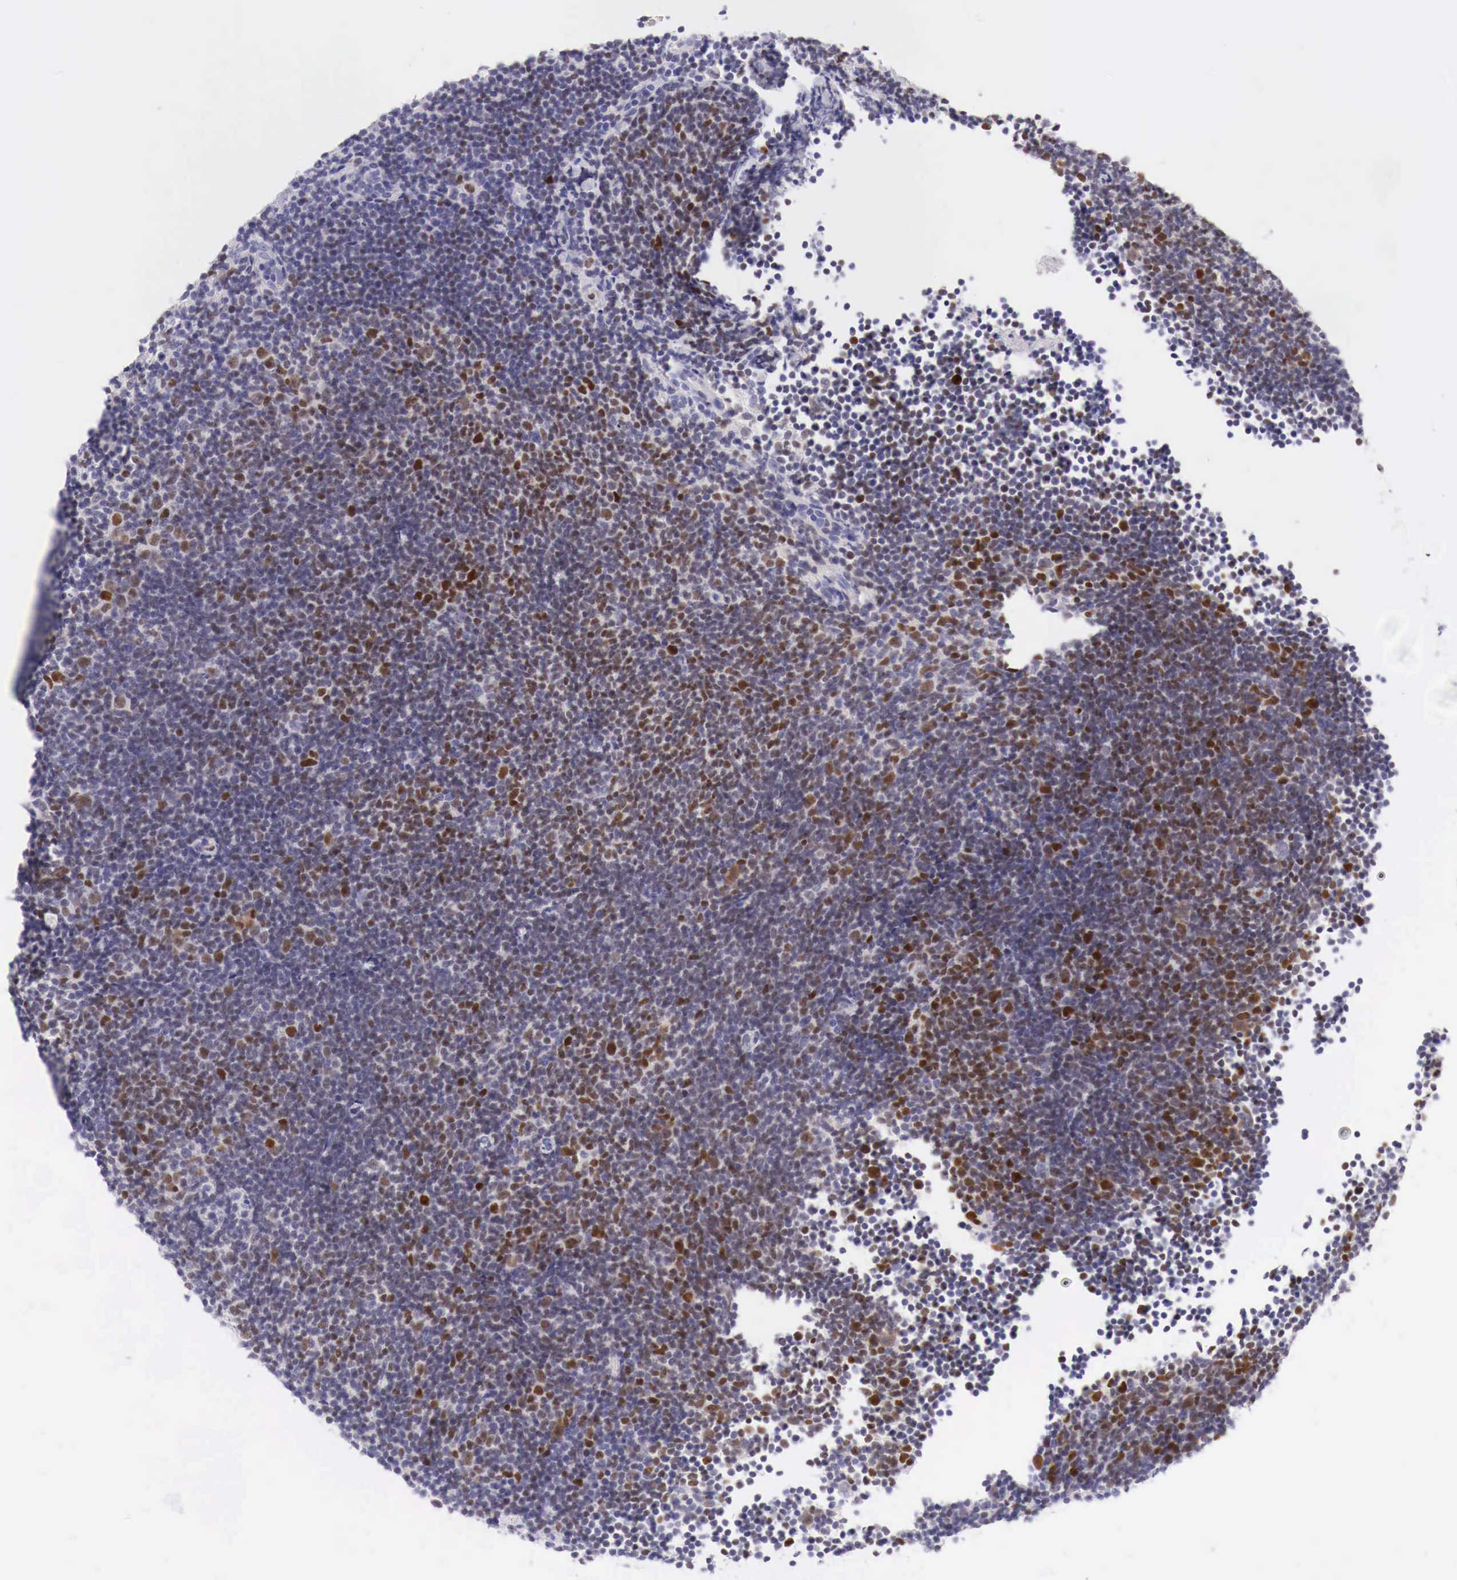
{"staining": {"intensity": "moderate", "quantity": "<25%", "location": "nuclear"}, "tissue": "lymphoma", "cell_type": "Tumor cells", "image_type": "cancer", "snomed": [{"axis": "morphology", "description": "Malignant lymphoma, non-Hodgkin's type, Low grade"}, {"axis": "topography", "description": "Lymph node"}], "caption": "Immunohistochemical staining of malignant lymphoma, non-Hodgkin's type (low-grade) displays moderate nuclear protein expression in about <25% of tumor cells.", "gene": "BCL6", "patient": {"sex": "male", "age": 49}}